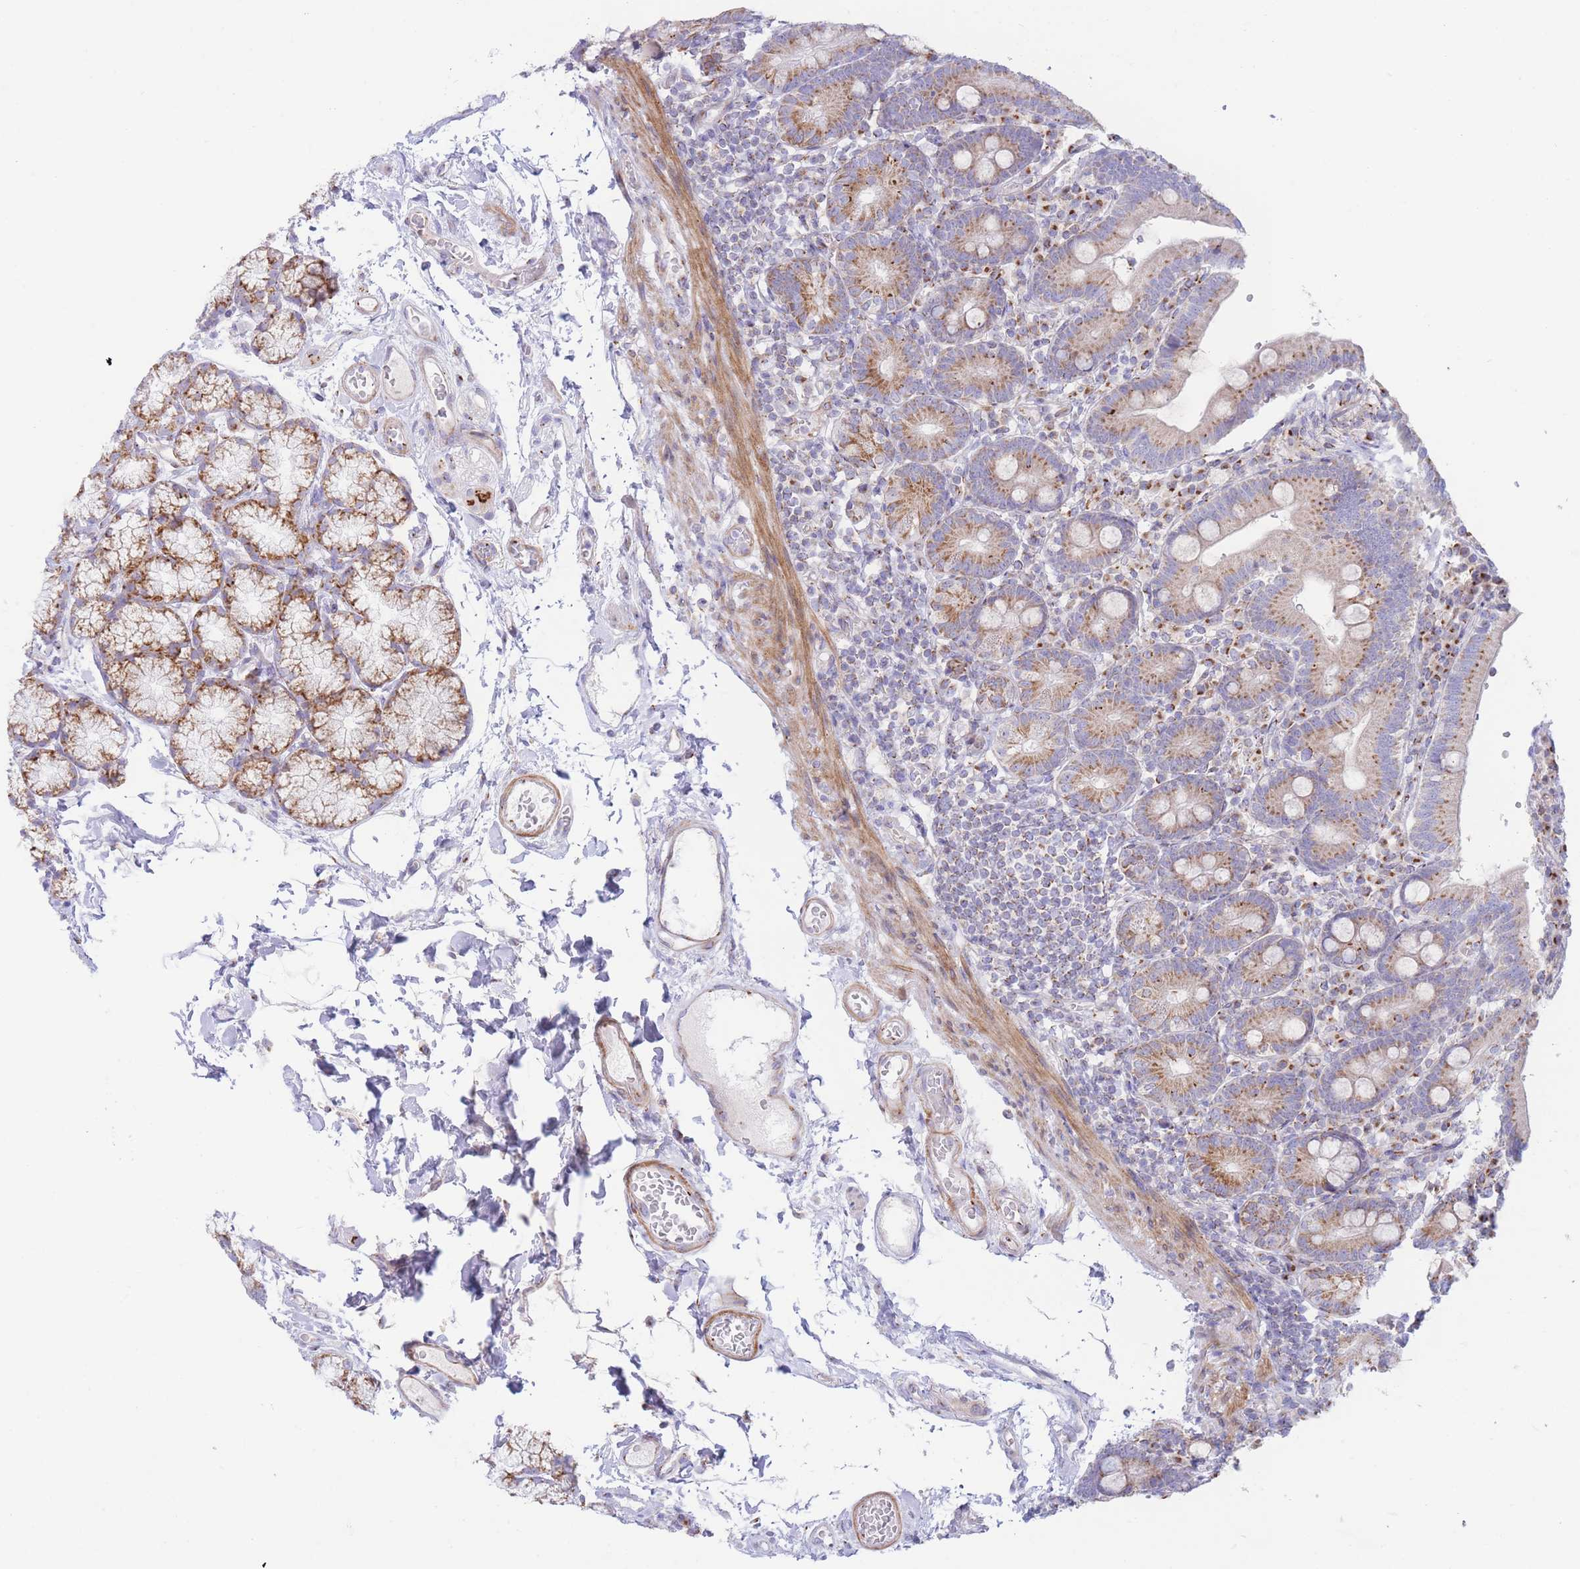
{"staining": {"intensity": "moderate", "quantity": ">75%", "location": "cytoplasmic/membranous"}, "tissue": "duodenum", "cell_type": "Glandular cells", "image_type": "normal", "snomed": [{"axis": "morphology", "description": "Normal tissue, NOS"}, {"axis": "topography", "description": "Duodenum"}], "caption": "IHC (DAB) staining of unremarkable duodenum demonstrates moderate cytoplasmic/membranous protein expression in about >75% of glandular cells.", "gene": "MPND", "patient": {"sex": "female", "age": 67}}